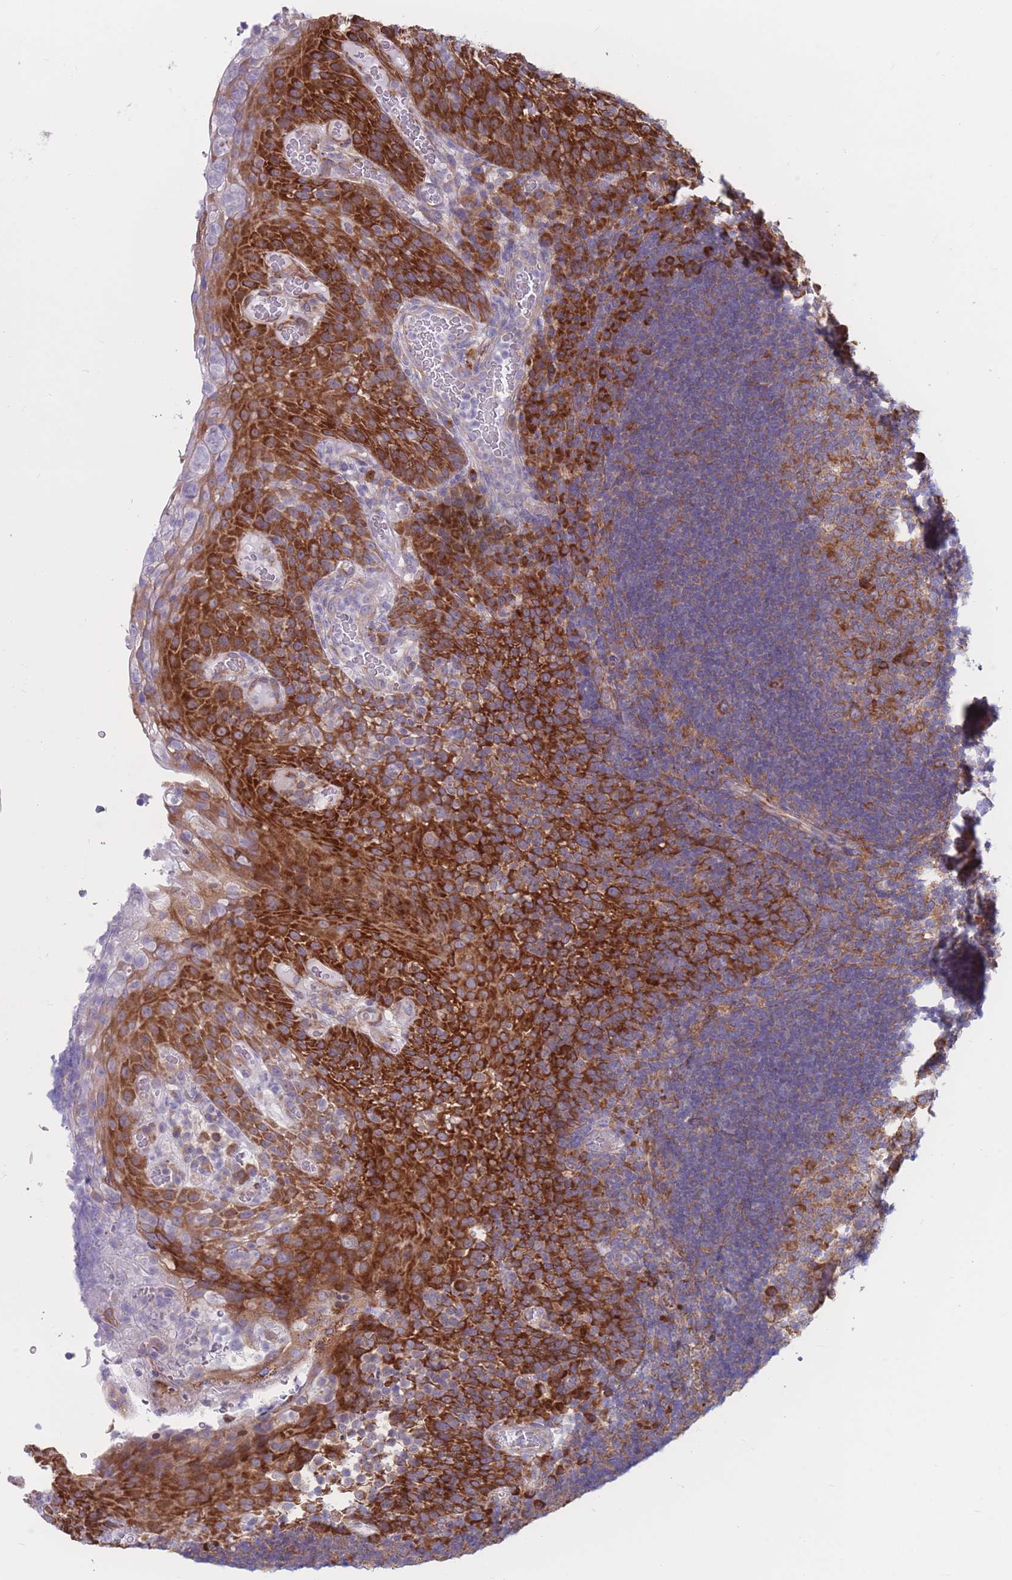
{"staining": {"intensity": "strong", "quantity": "25%-75%", "location": "cytoplasmic/membranous"}, "tissue": "tonsil", "cell_type": "Germinal center cells", "image_type": "normal", "snomed": [{"axis": "morphology", "description": "Normal tissue, NOS"}, {"axis": "topography", "description": "Tonsil"}], "caption": "Approximately 25%-75% of germinal center cells in unremarkable tonsil reveal strong cytoplasmic/membranous protein staining as visualized by brown immunohistochemical staining.", "gene": "RPL8", "patient": {"sex": "male", "age": 17}}